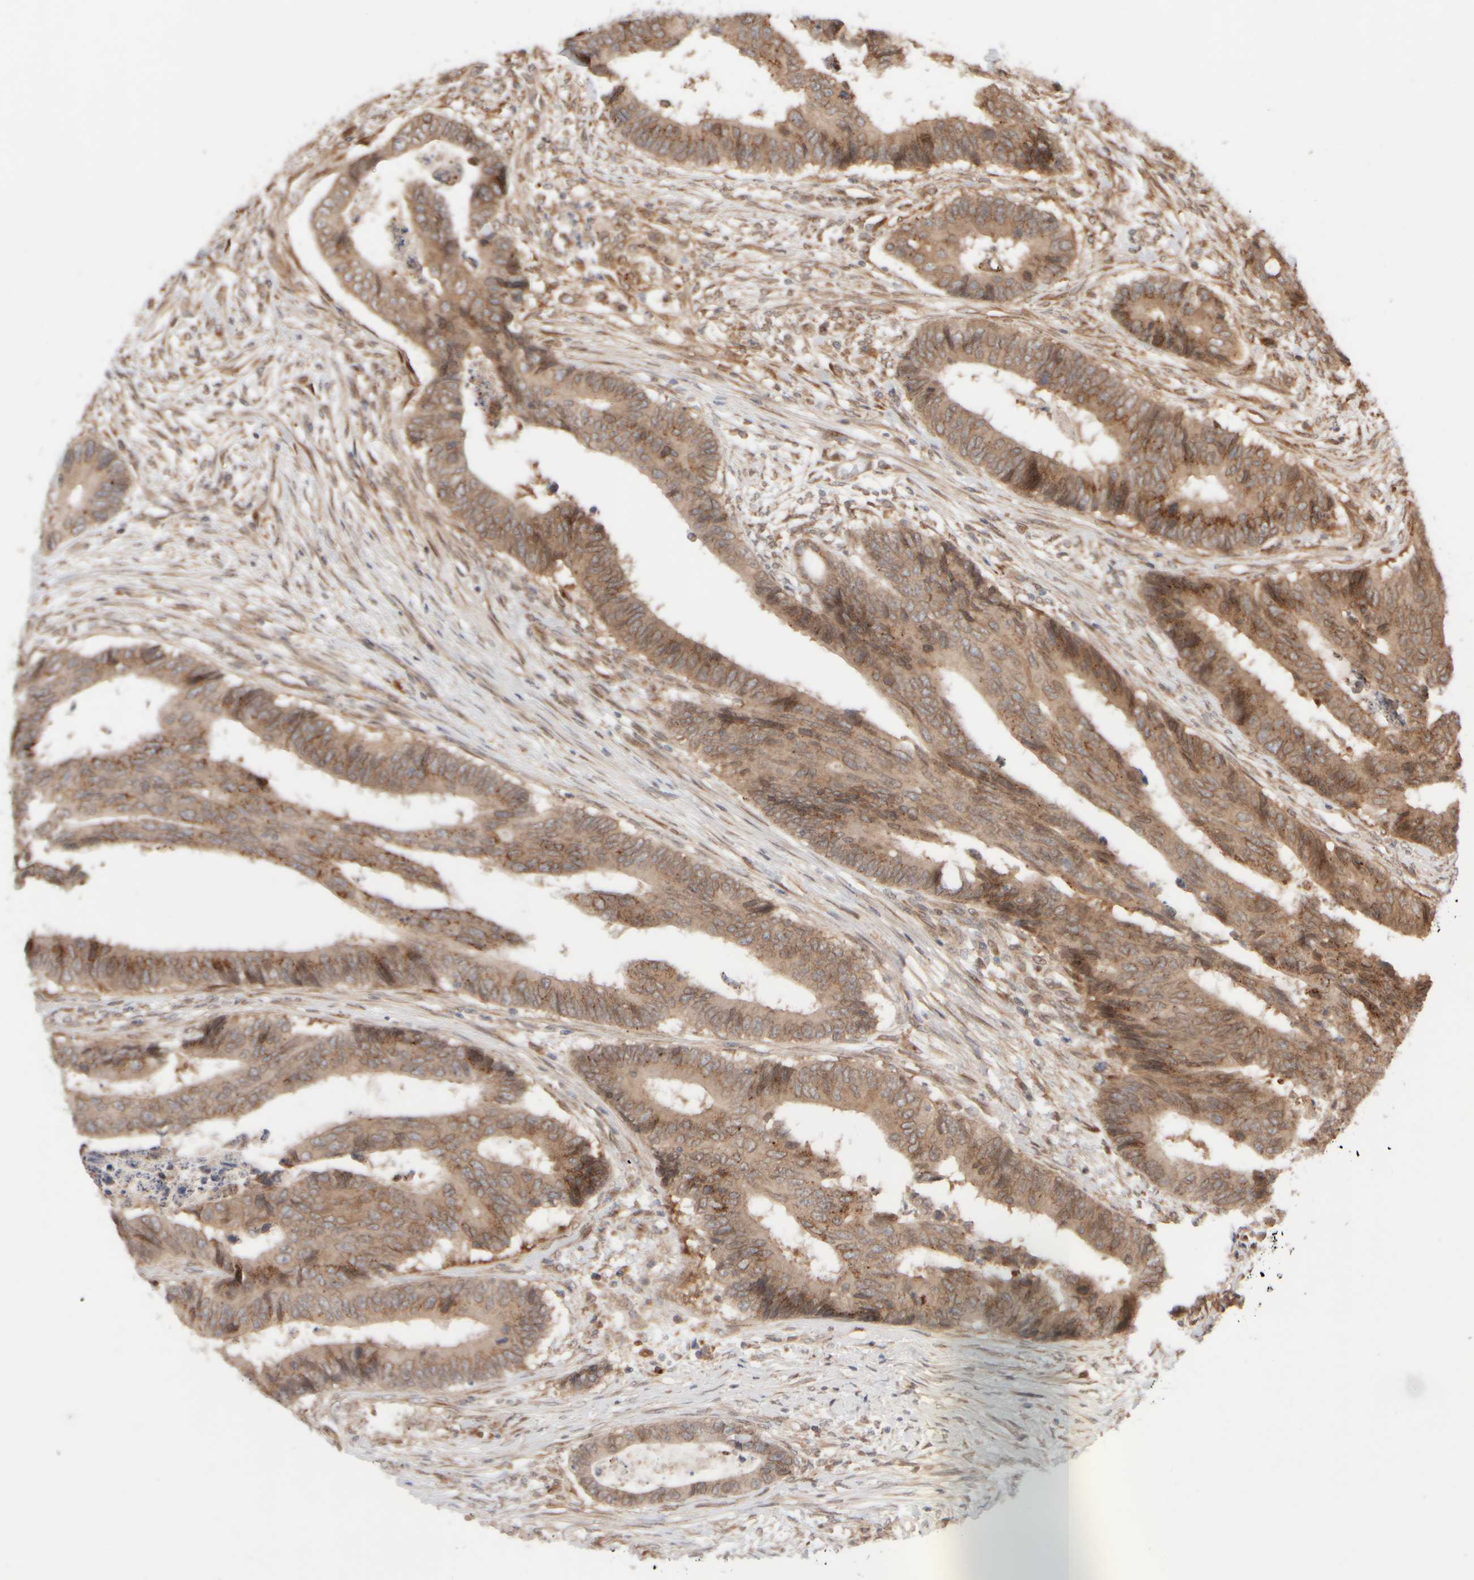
{"staining": {"intensity": "moderate", "quantity": ">75%", "location": "cytoplasmic/membranous"}, "tissue": "colorectal cancer", "cell_type": "Tumor cells", "image_type": "cancer", "snomed": [{"axis": "morphology", "description": "Adenocarcinoma, NOS"}, {"axis": "topography", "description": "Rectum"}], "caption": "A brown stain labels moderate cytoplasmic/membranous expression of a protein in human colorectal cancer (adenocarcinoma) tumor cells. (DAB = brown stain, brightfield microscopy at high magnification).", "gene": "GCN1", "patient": {"sex": "male", "age": 84}}